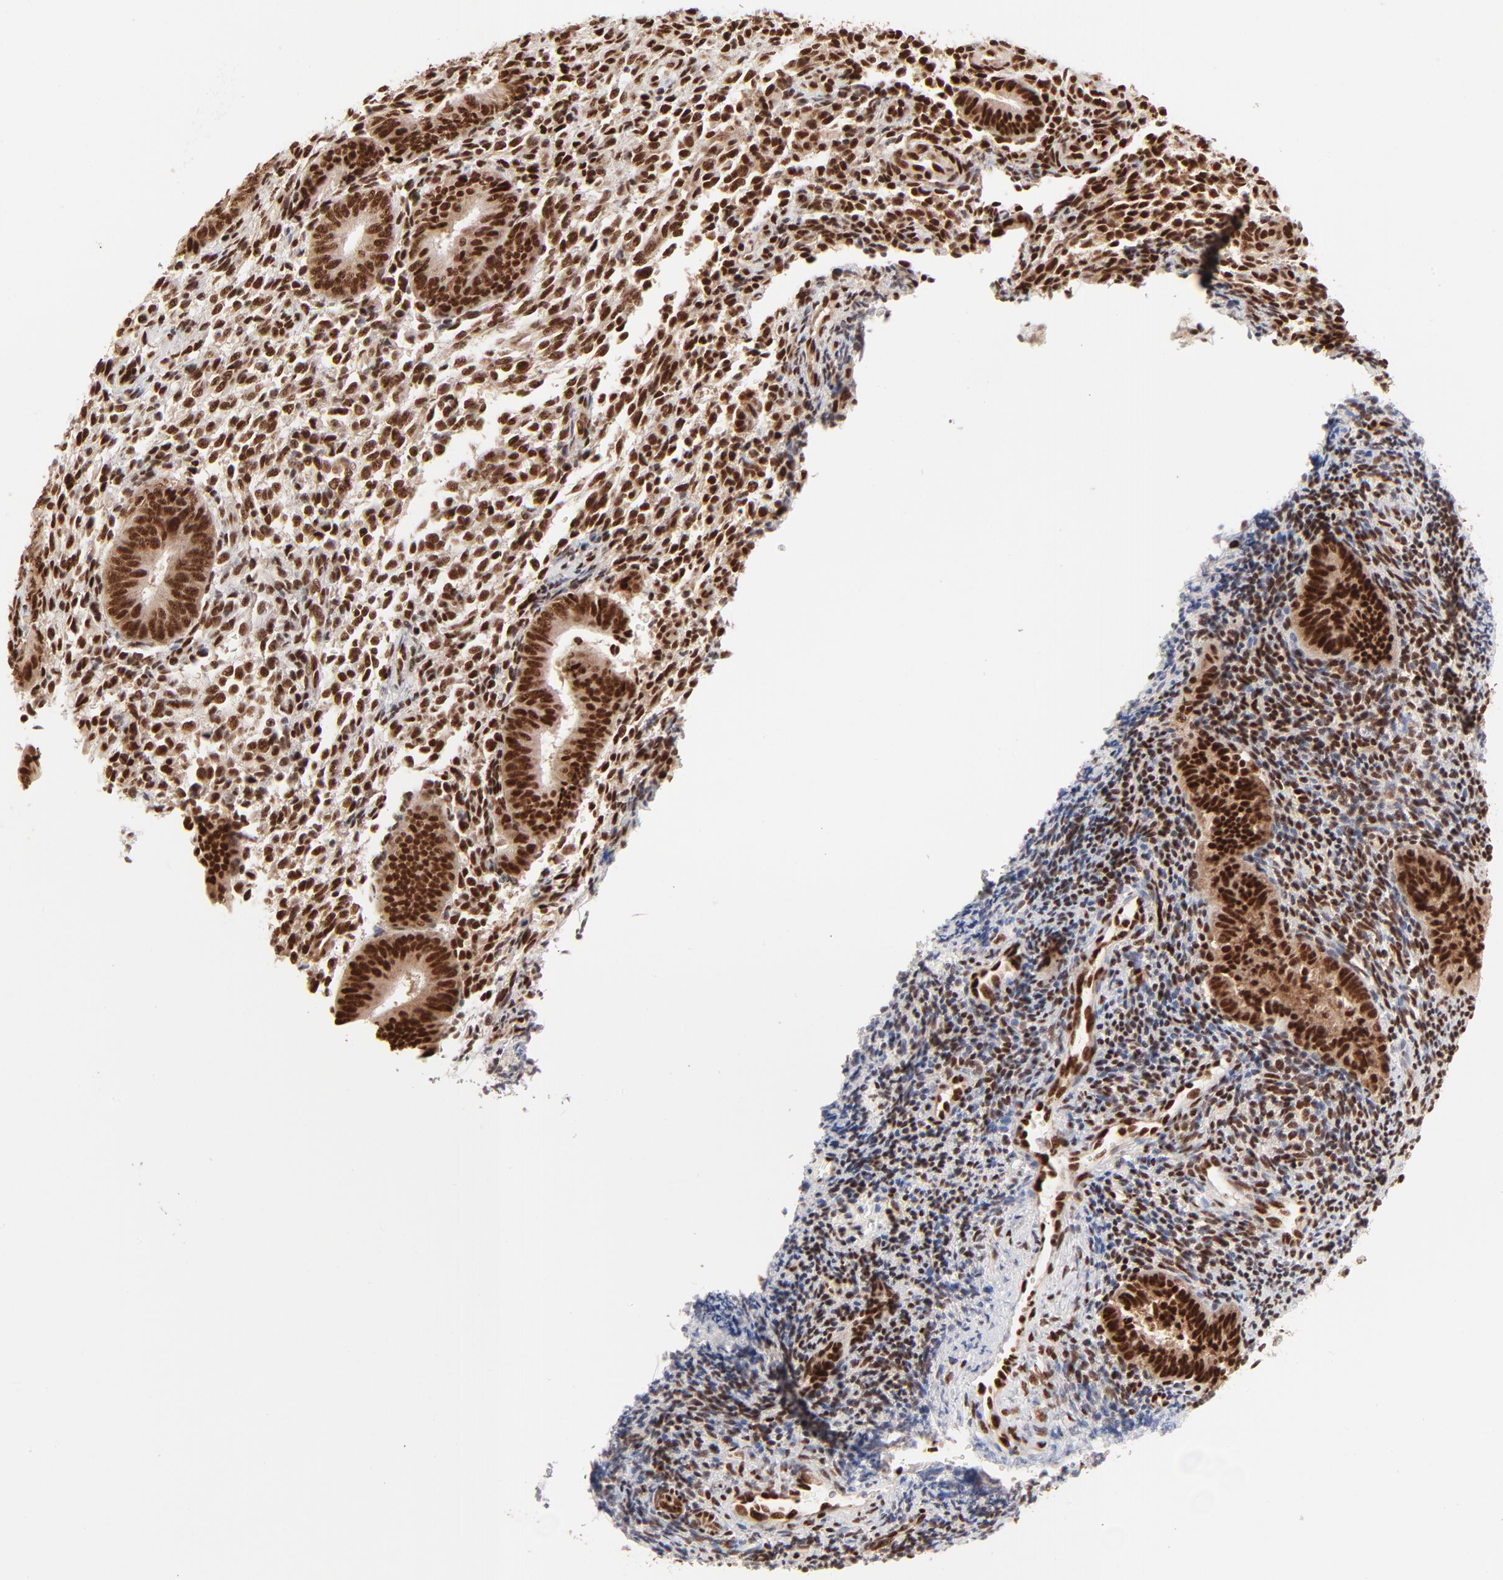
{"staining": {"intensity": "strong", "quantity": ">75%", "location": "nuclear"}, "tissue": "endometrium", "cell_type": "Cells in endometrial stroma", "image_type": "normal", "snomed": [{"axis": "morphology", "description": "Normal tissue, NOS"}, {"axis": "topography", "description": "Uterus"}, {"axis": "topography", "description": "Endometrium"}], "caption": "IHC (DAB (3,3'-diaminobenzidine)) staining of normal human endometrium exhibits strong nuclear protein positivity in approximately >75% of cells in endometrial stroma.", "gene": "TARDBP", "patient": {"sex": "female", "age": 33}}